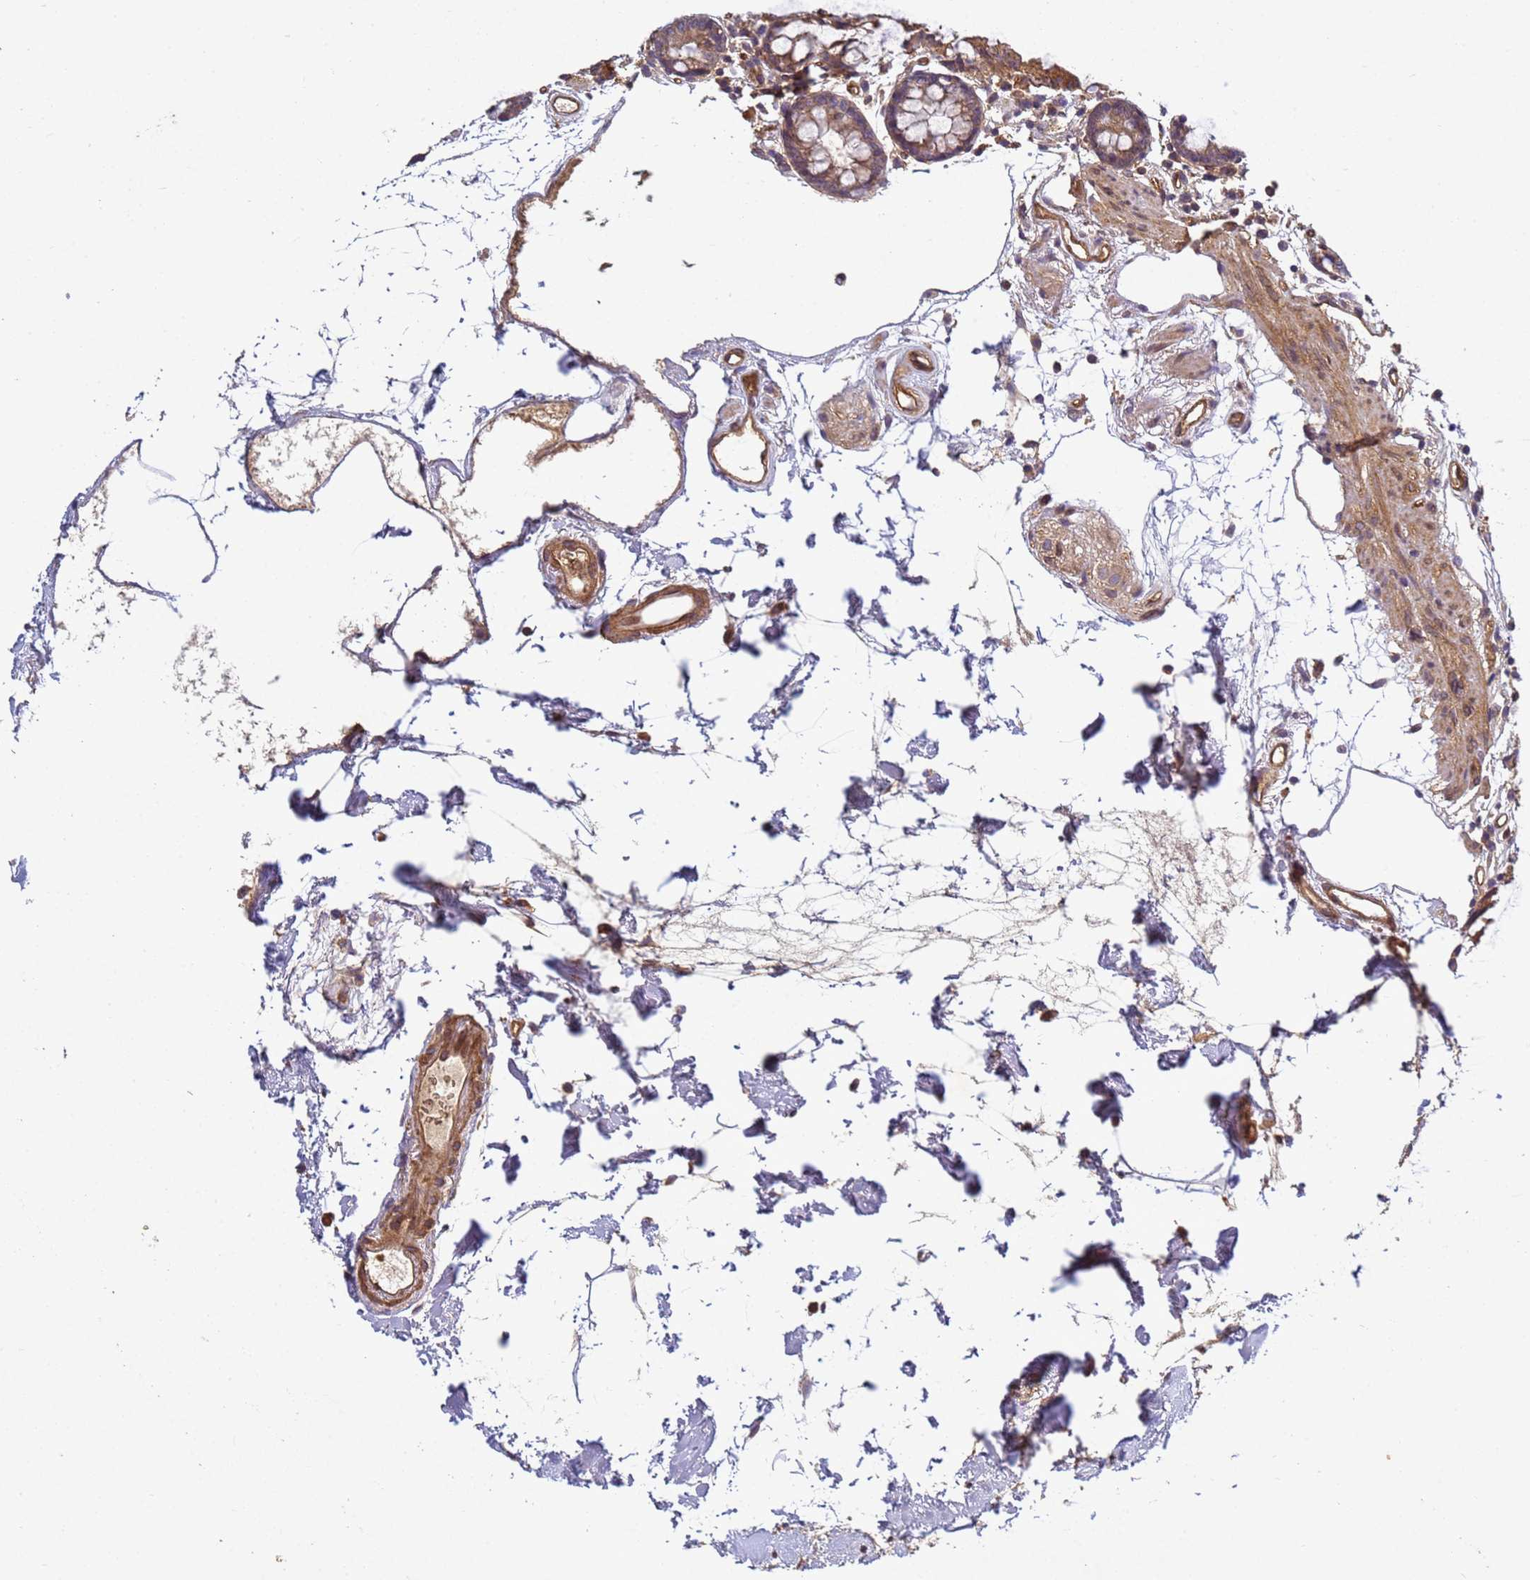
{"staining": {"intensity": "moderate", "quantity": ">75%", "location": "cytoplasmic/membranous"}, "tissue": "colon", "cell_type": "Endothelial cells", "image_type": "normal", "snomed": [{"axis": "morphology", "description": "Normal tissue, NOS"}, {"axis": "topography", "description": "Colon"}], "caption": "Protein staining of unremarkable colon reveals moderate cytoplasmic/membranous staining in about >75% of endothelial cells.", "gene": "C8orf34", "patient": {"sex": "female", "age": 84}}